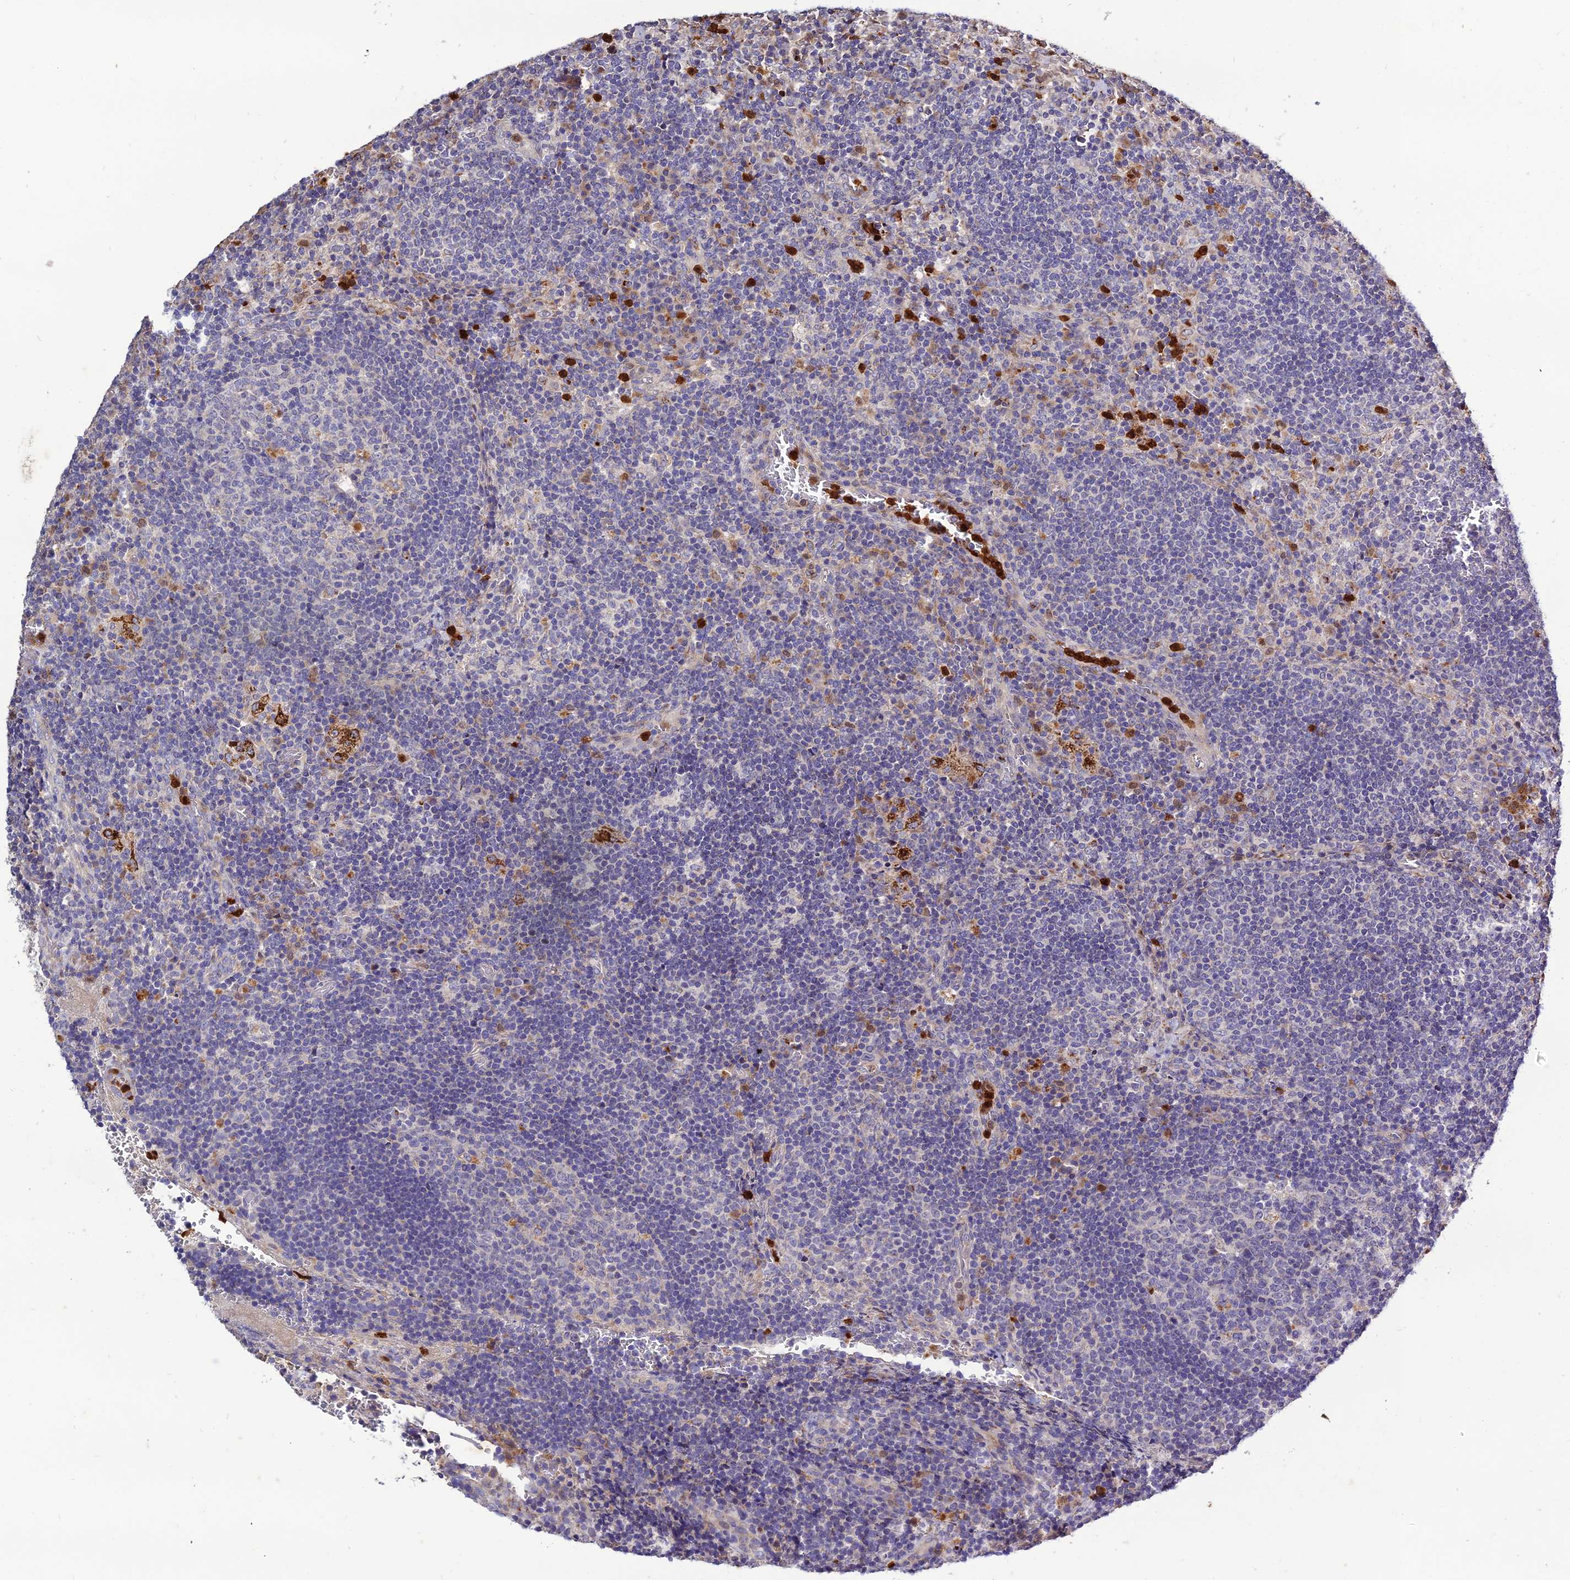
{"staining": {"intensity": "negative", "quantity": "none", "location": "none"}, "tissue": "lymph node", "cell_type": "Germinal center cells", "image_type": "normal", "snomed": [{"axis": "morphology", "description": "Normal tissue, NOS"}, {"axis": "topography", "description": "Lymph node"}], "caption": "The IHC histopathology image has no significant positivity in germinal center cells of lymph node.", "gene": "EID2", "patient": {"sex": "male", "age": 58}}